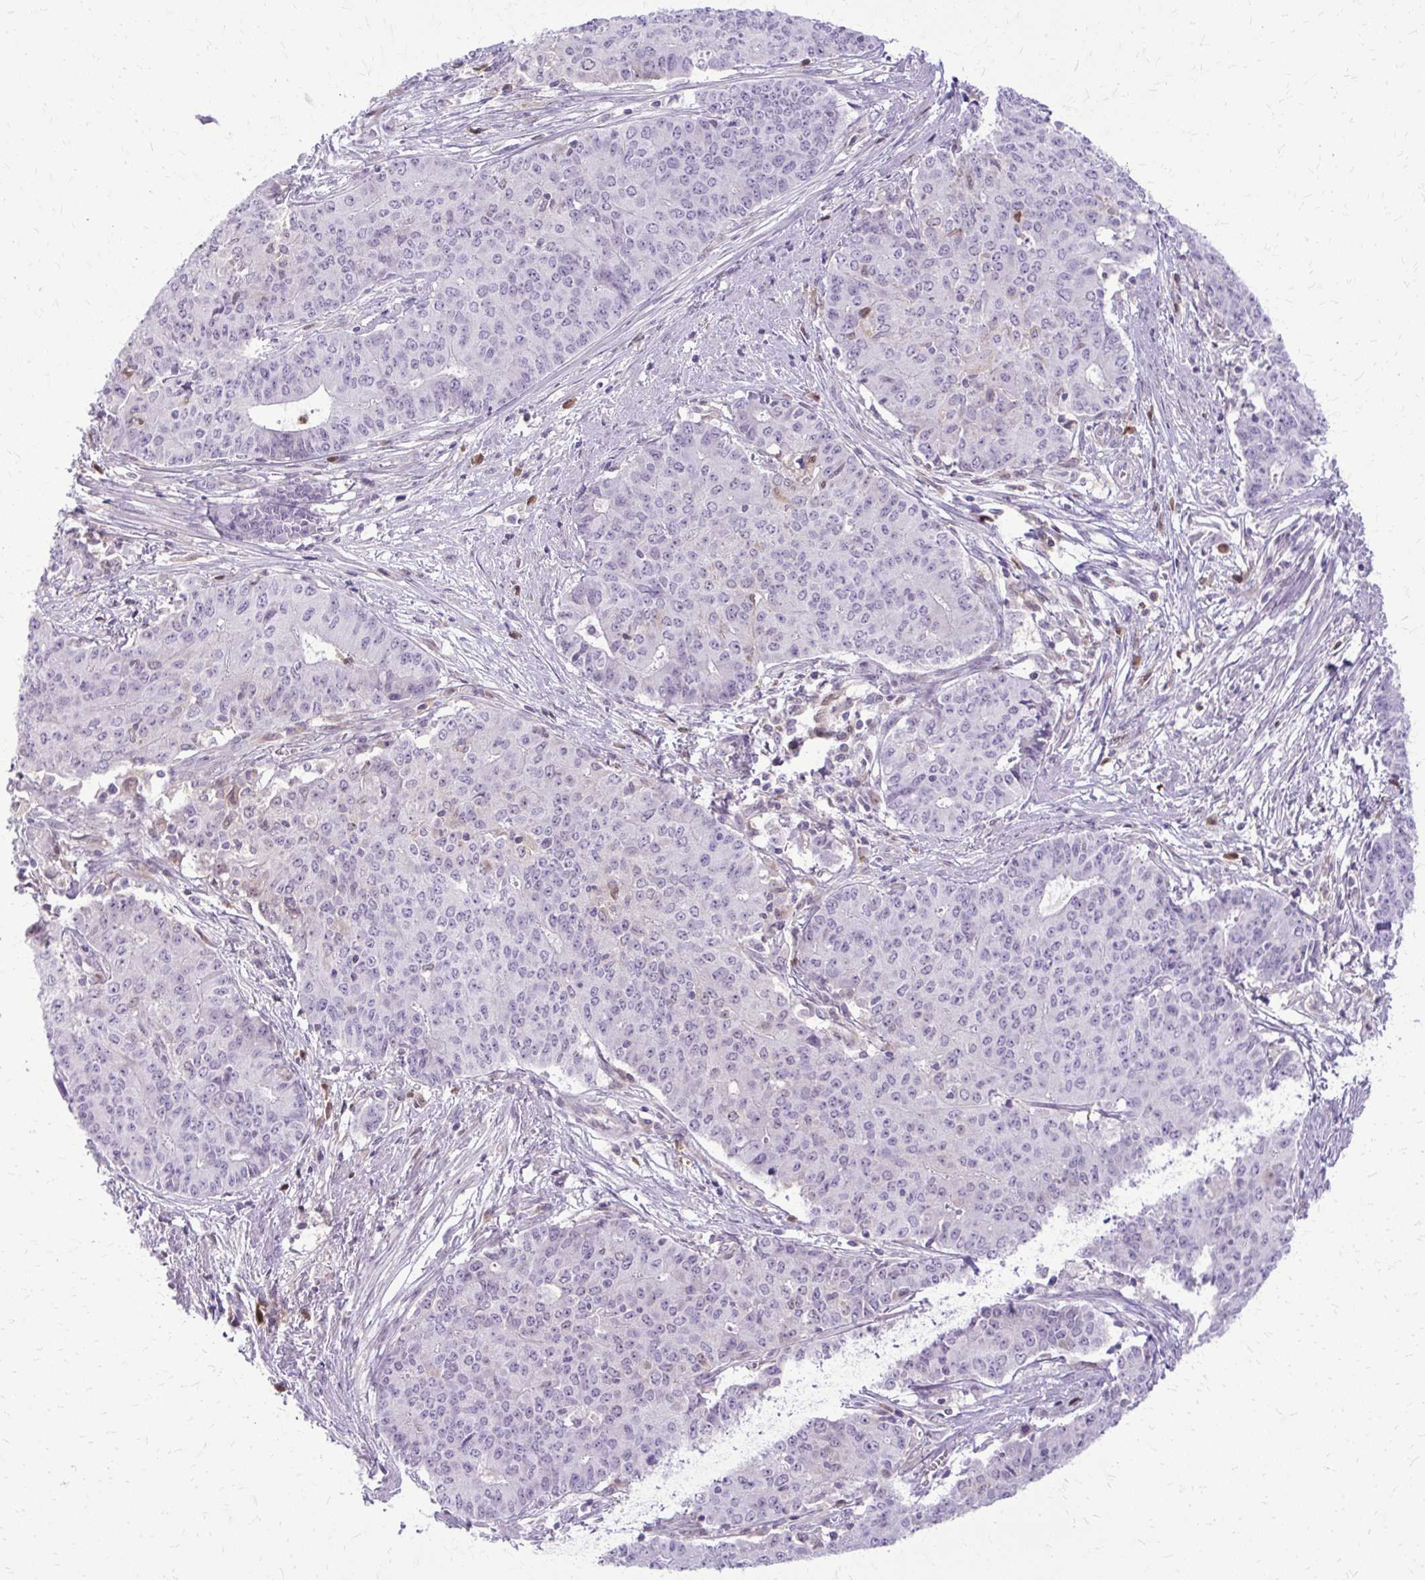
{"staining": {"intensity": "negative", "quantity": "none", "location": "none"}, "tissue": "endometrial cancer", "cell_type": "Tumor cells", "image_type": "cancer", "snomed": [{"axis": "morphology", "description": "Adenocarcinoma, NOS"}, {"axis": "topography", "description": "Endometrium"}], "caption": "This photomicrograph is of endometrial cancer (adenocarcinoma) stained with immunohistochemistry (IHC) to label a protein in brown with the nuclei are counter-stained blue. There is no positivity in tumor cells.", "gene": "GLRX", "patient": {"sex": "female", "age": 59}}